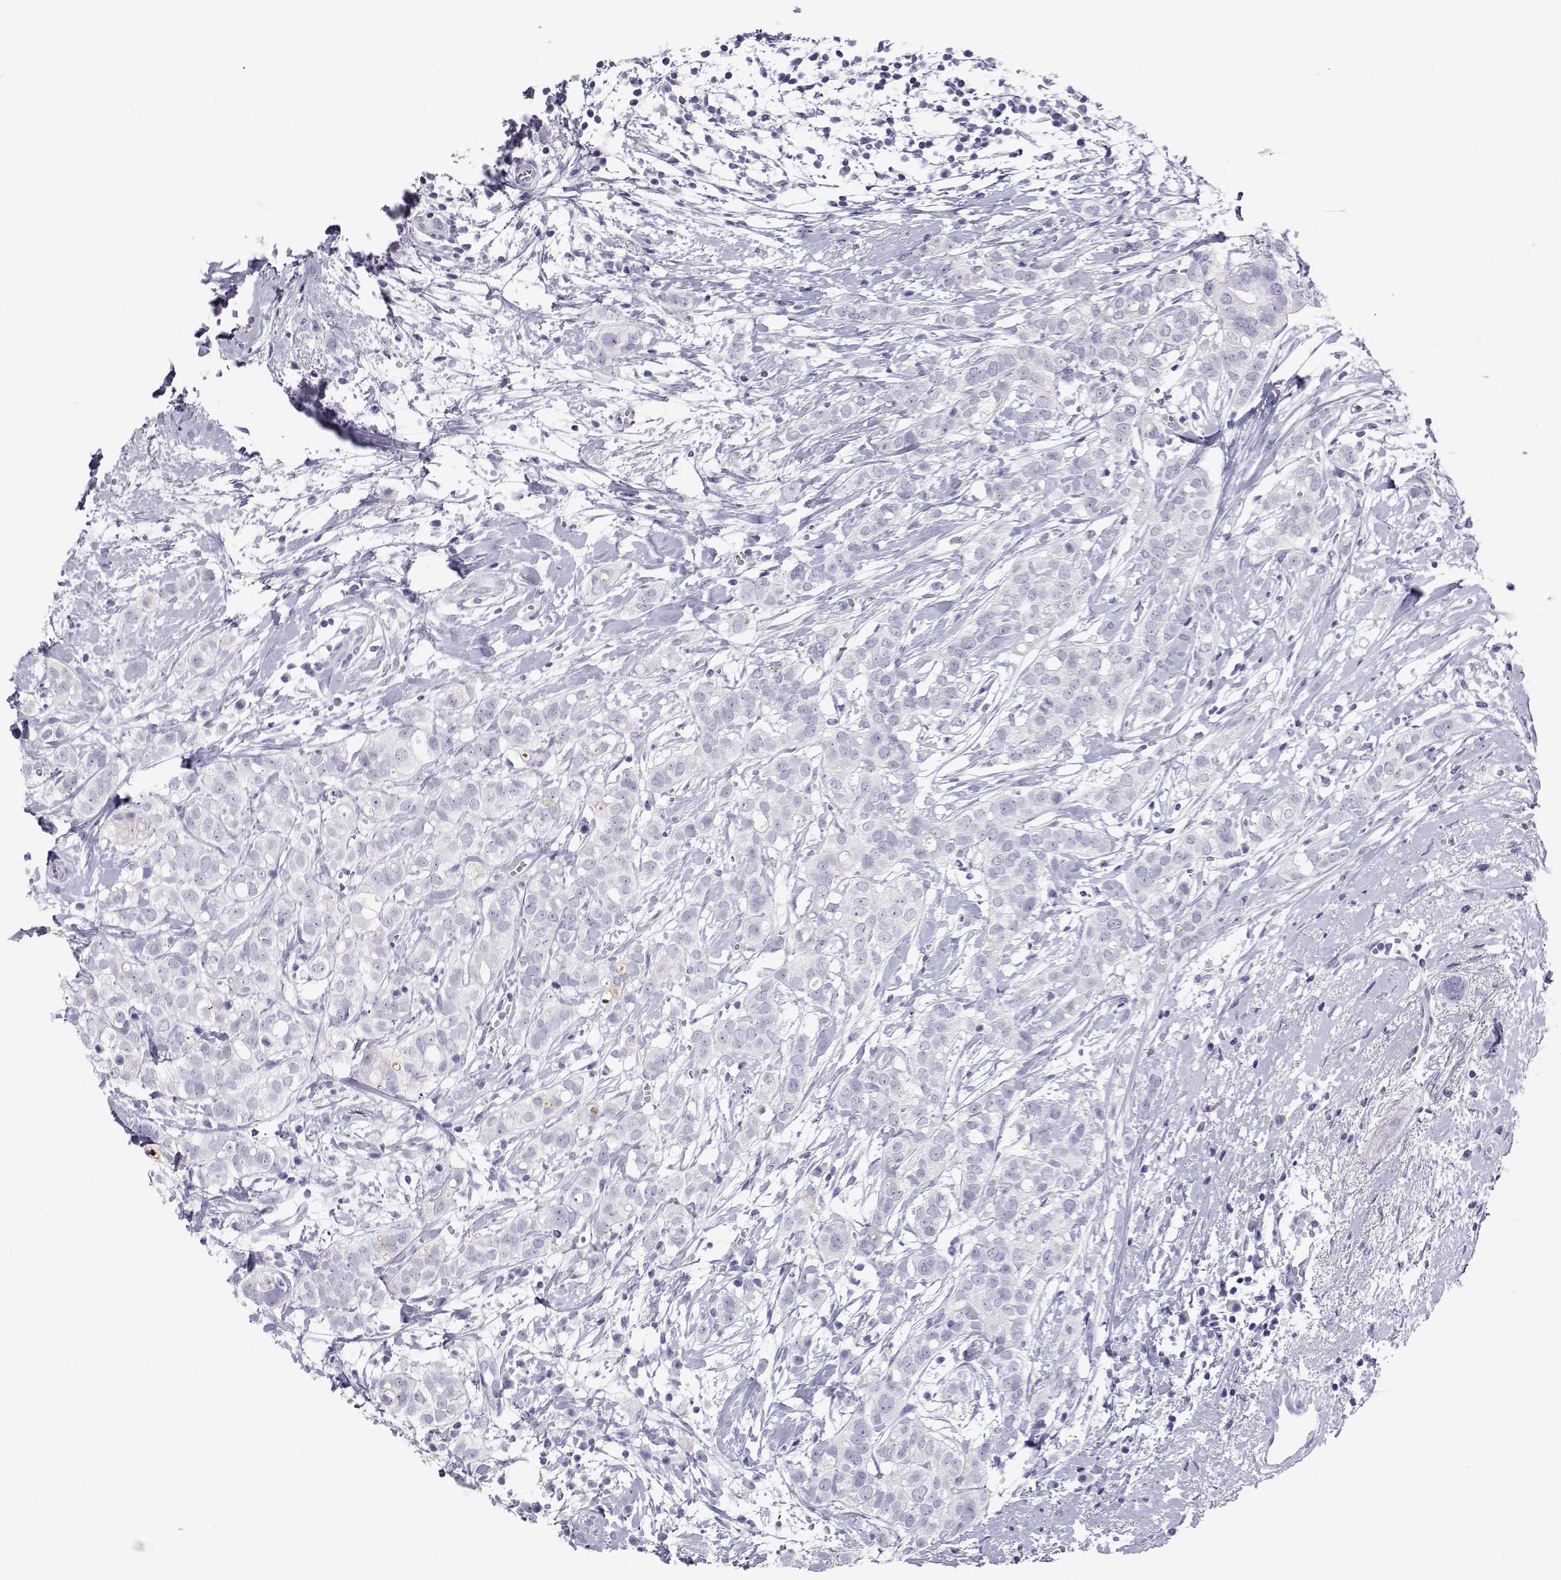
{"staining": {"intensity": "negative", "quantity": "none", "location": "none"}, "tissue": "breast cancer", "cell_type": "Tumor cells", "image_type": "cancer", "snomed": [{"axis": "morphology", "description": "Duct carcinoma"}, {"axis": "topography", "description": "Breast"}], "caption": "There is no significant expression in tumor cells of breast invasive ductal carcinoma.", "gene": "PLIN4", "patient": {"sex": "female", "age": 40}}